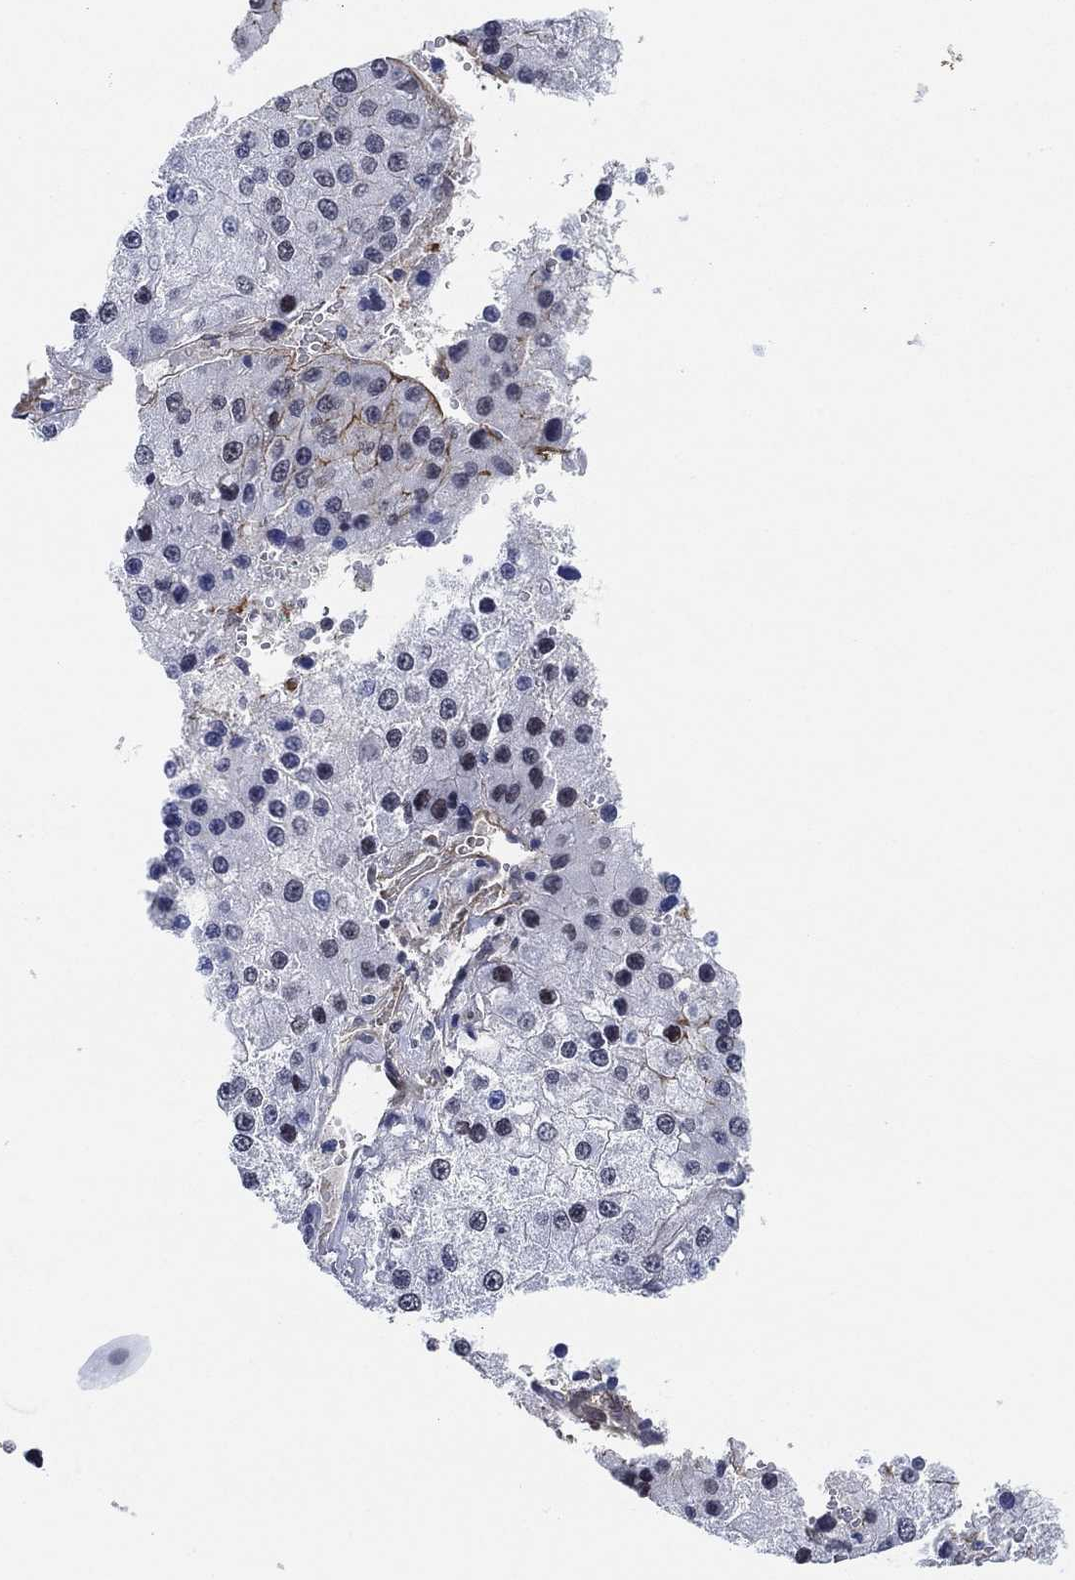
{"staining": {"intensity": "negative", "quantity": "none", "location": "none"}, "tissue": "liver cancer", "cell_type": "Tumor cells", "image_type": "cancer", "snomed": [{"axis": "morphology", "description": "Carcinoma, Hepatocellular, NOS"}, {"axis": "topography", "description": "Liver"}], "caption": "A photomicrograph of human liver hepatocellular carcinoma is negative for staining in tumor cells.", "gene": "PAX6", "patient": {"sex": "female", "age": 73}}